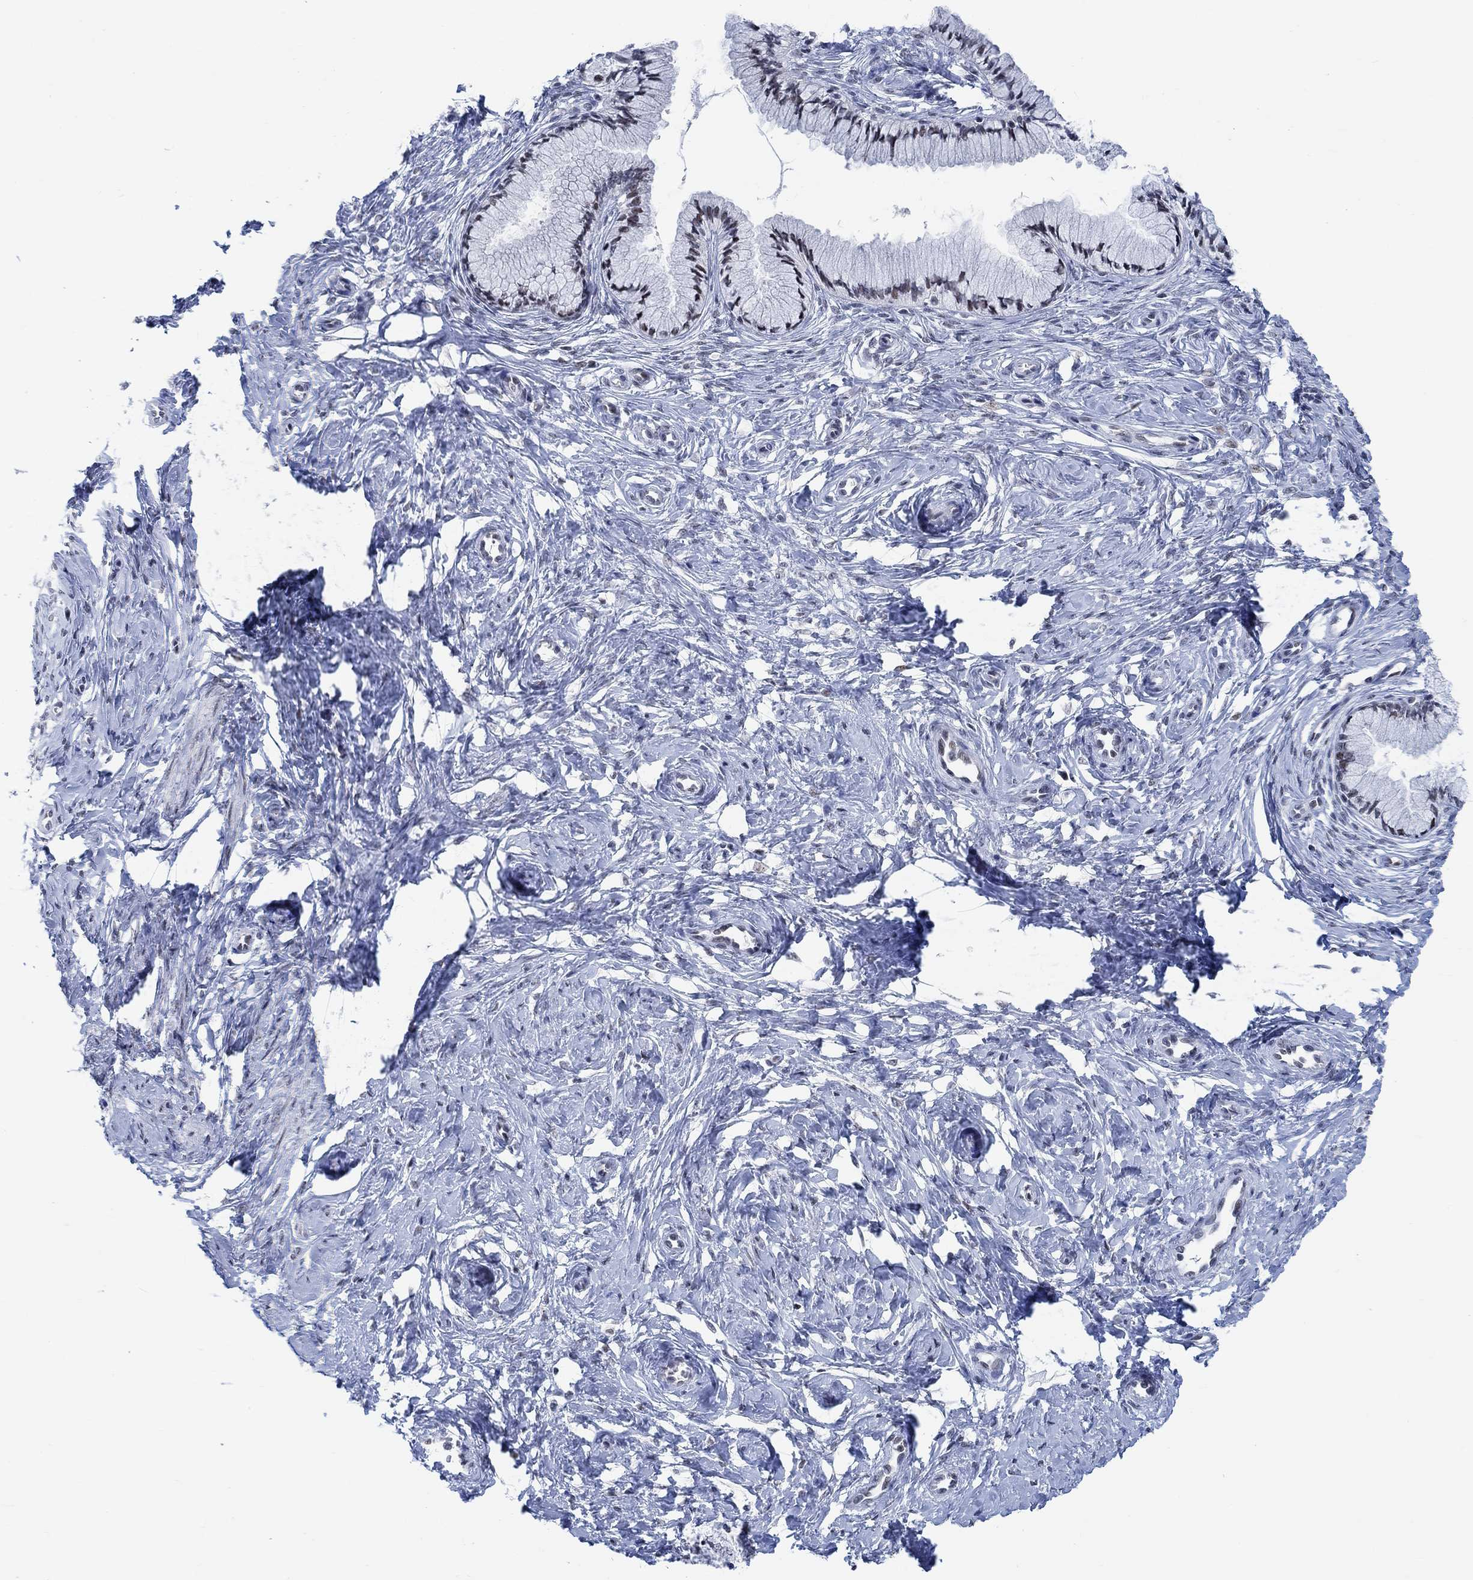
{"staining": {"intensity": "negative", "quantity": "none", "location": "none"}, "tissue": "cervix", "cell_type": "Glandular cells", "image_type": "normal", "snomed": [{"axis": "morphology", "description": "Normal tissue, NOS"}, {"axis": "topography", "description": "Cervix"}], "caption": "Cervix was stained to show a protein in brown. There is no significant positivity in glandular cells. Brightfield microscopy of IHC stained with DAB (brown) and hematoxylin (blue), captured at high magnification.", "gene": "KCNH8", "patient": {"sex": "female", "age": 37}}